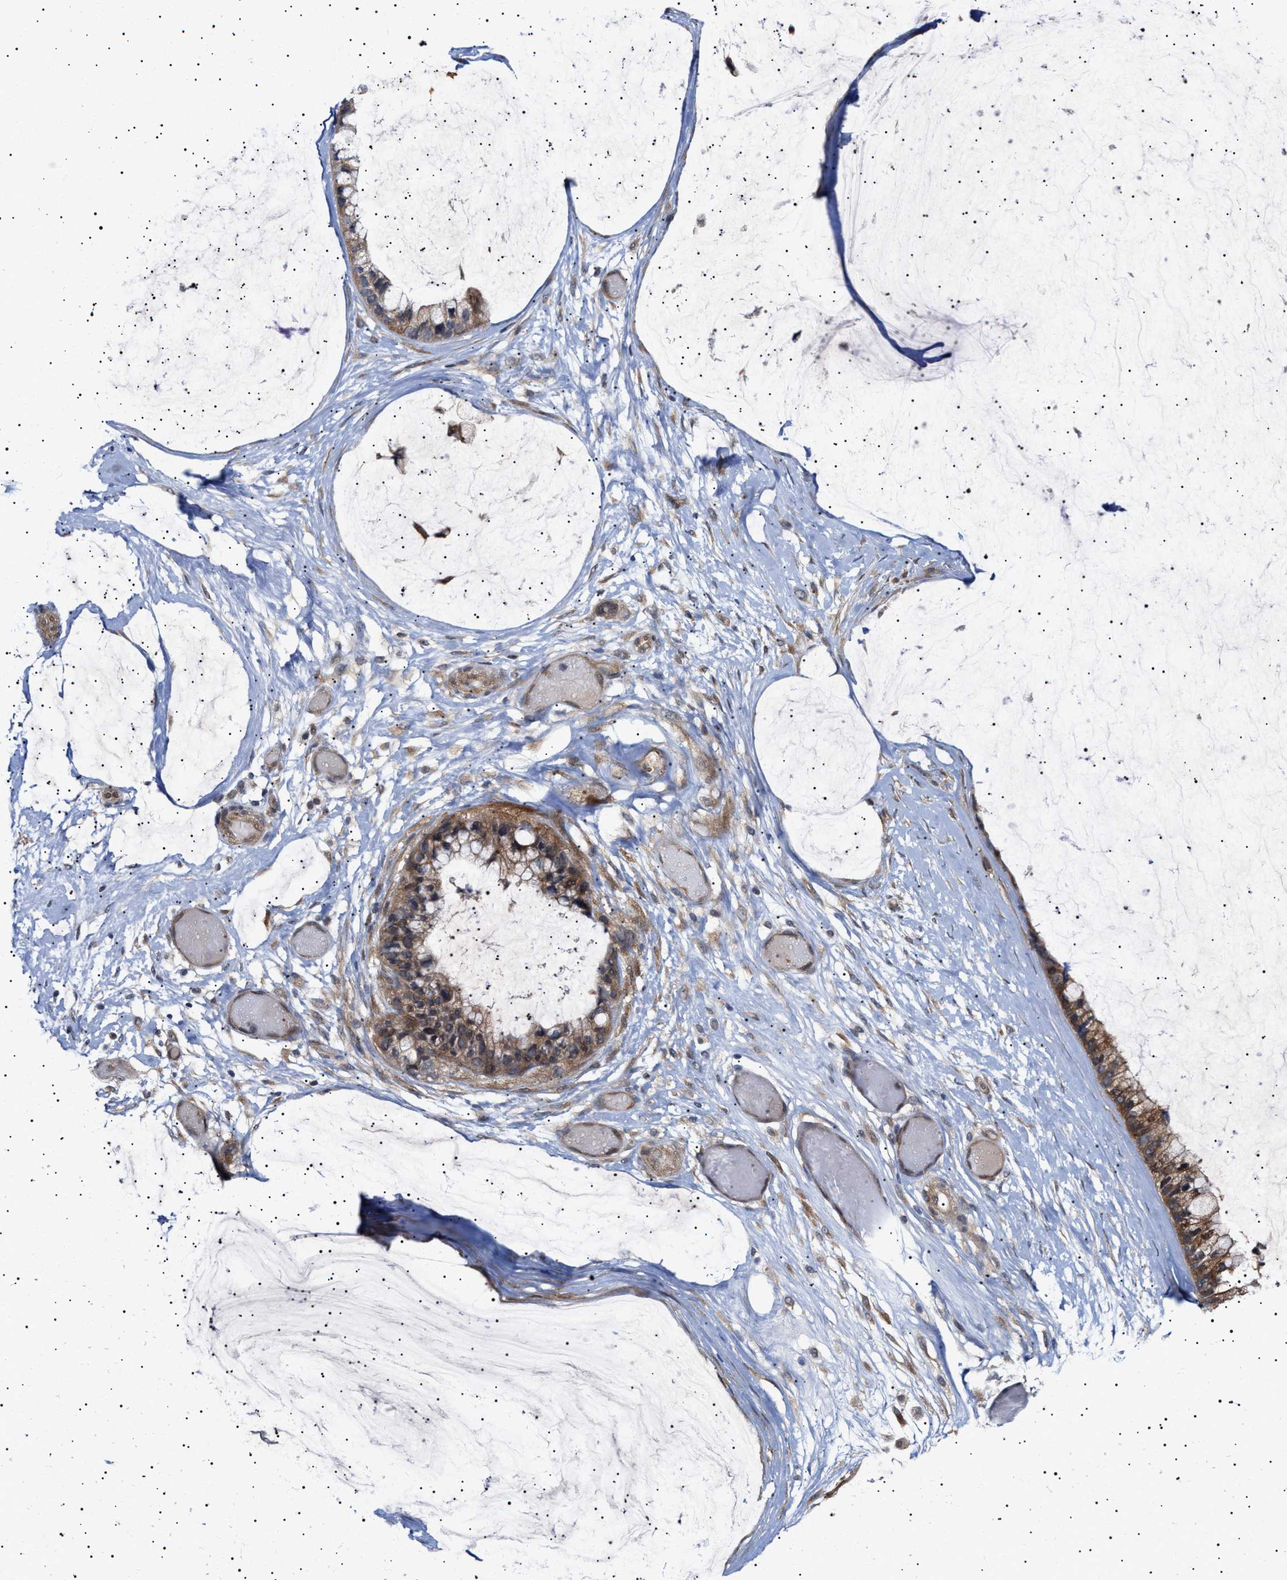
{"staining": {"intensity": "moderate", "quantity": ">75%", "location": "cytoplasmic/membranous"}, "tissue": "ovarian cancer", "cell_type": "Tumor cells", "image_type": "cancer", "snomed": [{"axis": "morphology", "description": "Cystadenocarcinoma, mucinous, NOS"}, {"axis": "topography", "description": "Ovary"}], "caption": "A brown stain labels moderate cytoplasmic/membranous positivity of a protein in human ovarian cancer (mucinous cystadenocarcinoma) tumor cells.", "gene": "NPLOC4", "patient": {"sex": "female", "age": 39}}